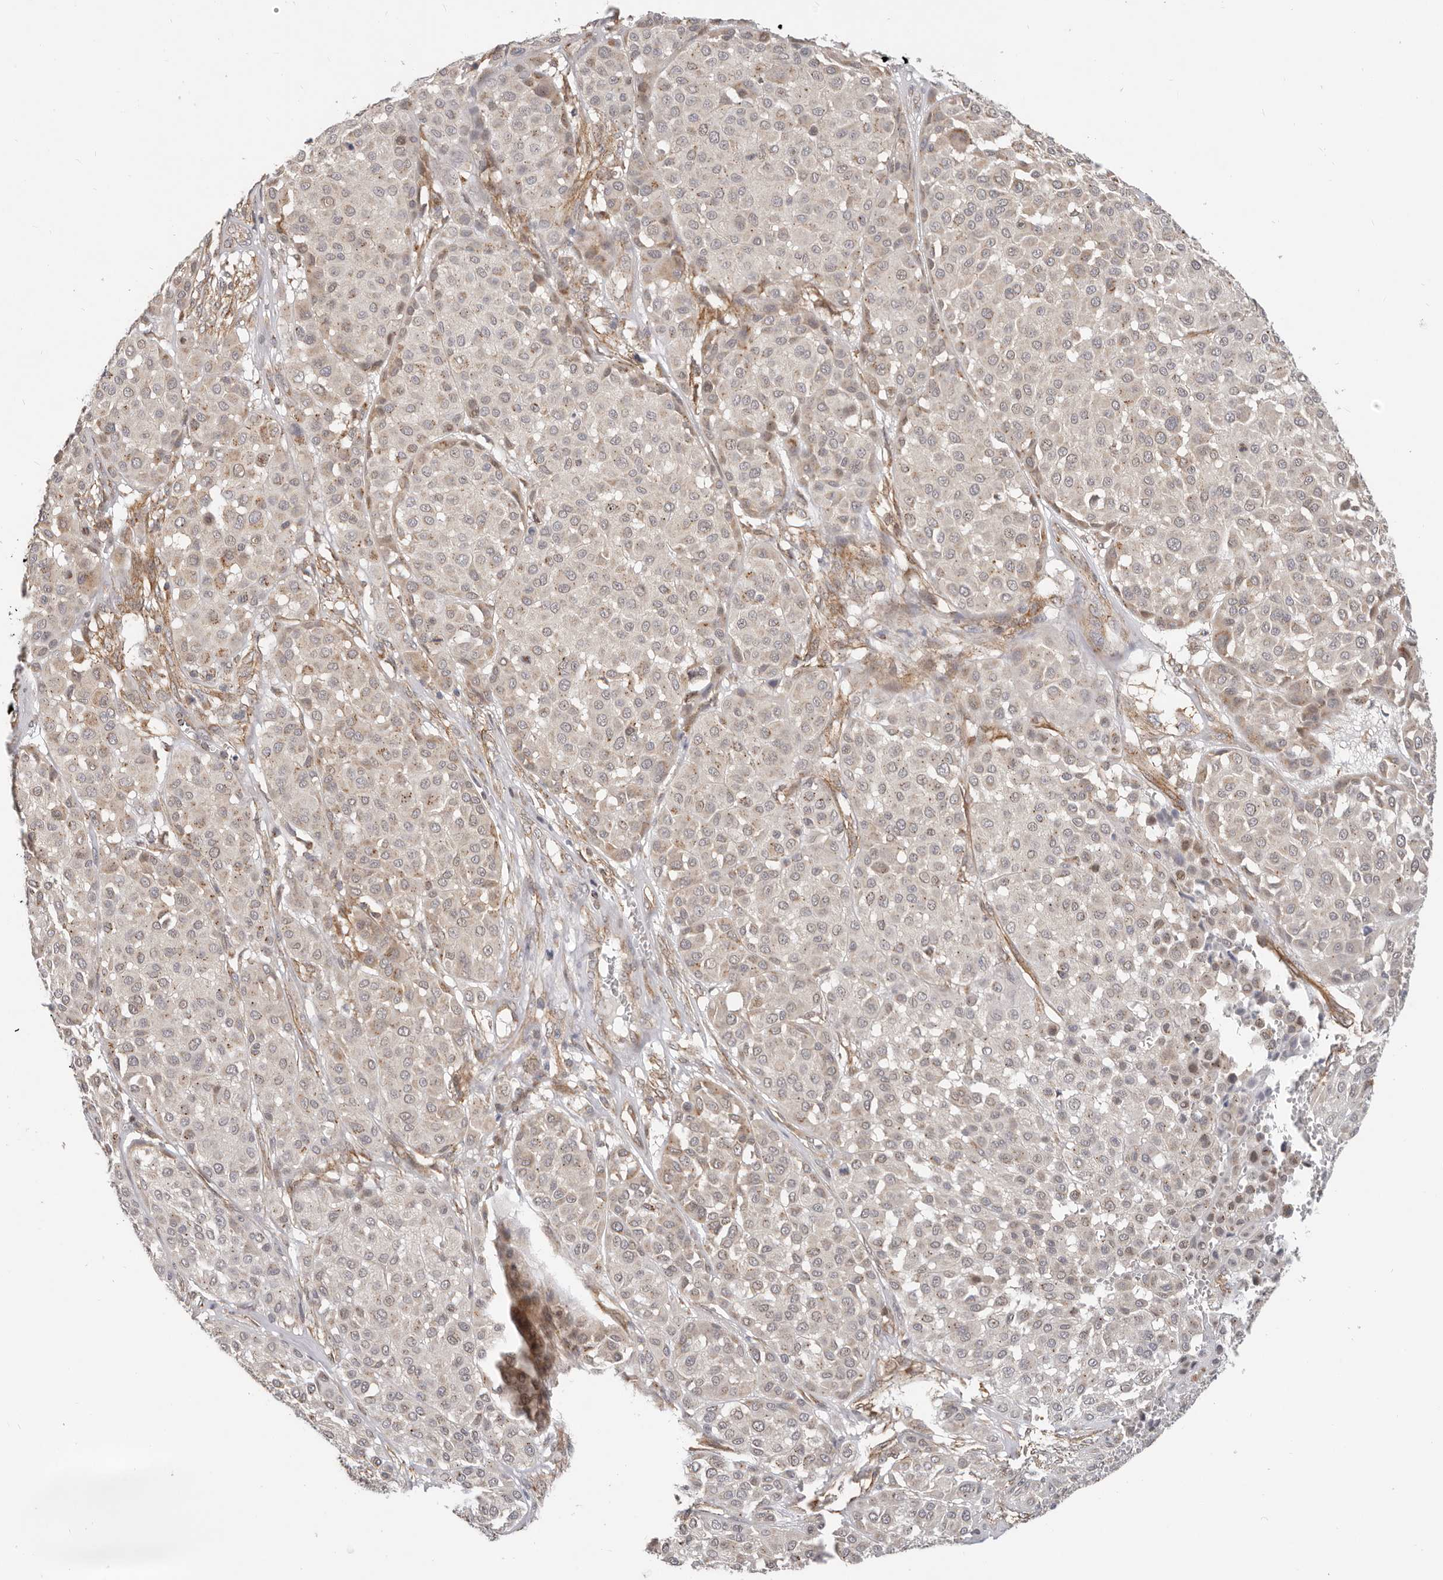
{"staining": {"intensity": "negative", "quantity": "none", "location": "none"}, "tissue": "melanoma", "cell_type": "Tumor cells", "image_type": "cancer", "snomed": [{"axis": "morphology", "description": "Malignant melanoma, Metastatic site"}, {"axis": "topography", "description": "Soft tissue"}], "caption": "Tumor cells show no significant protein staining in melanoma.", "gene": "USP49", "patient": {"sex": "male", "age": 41}}